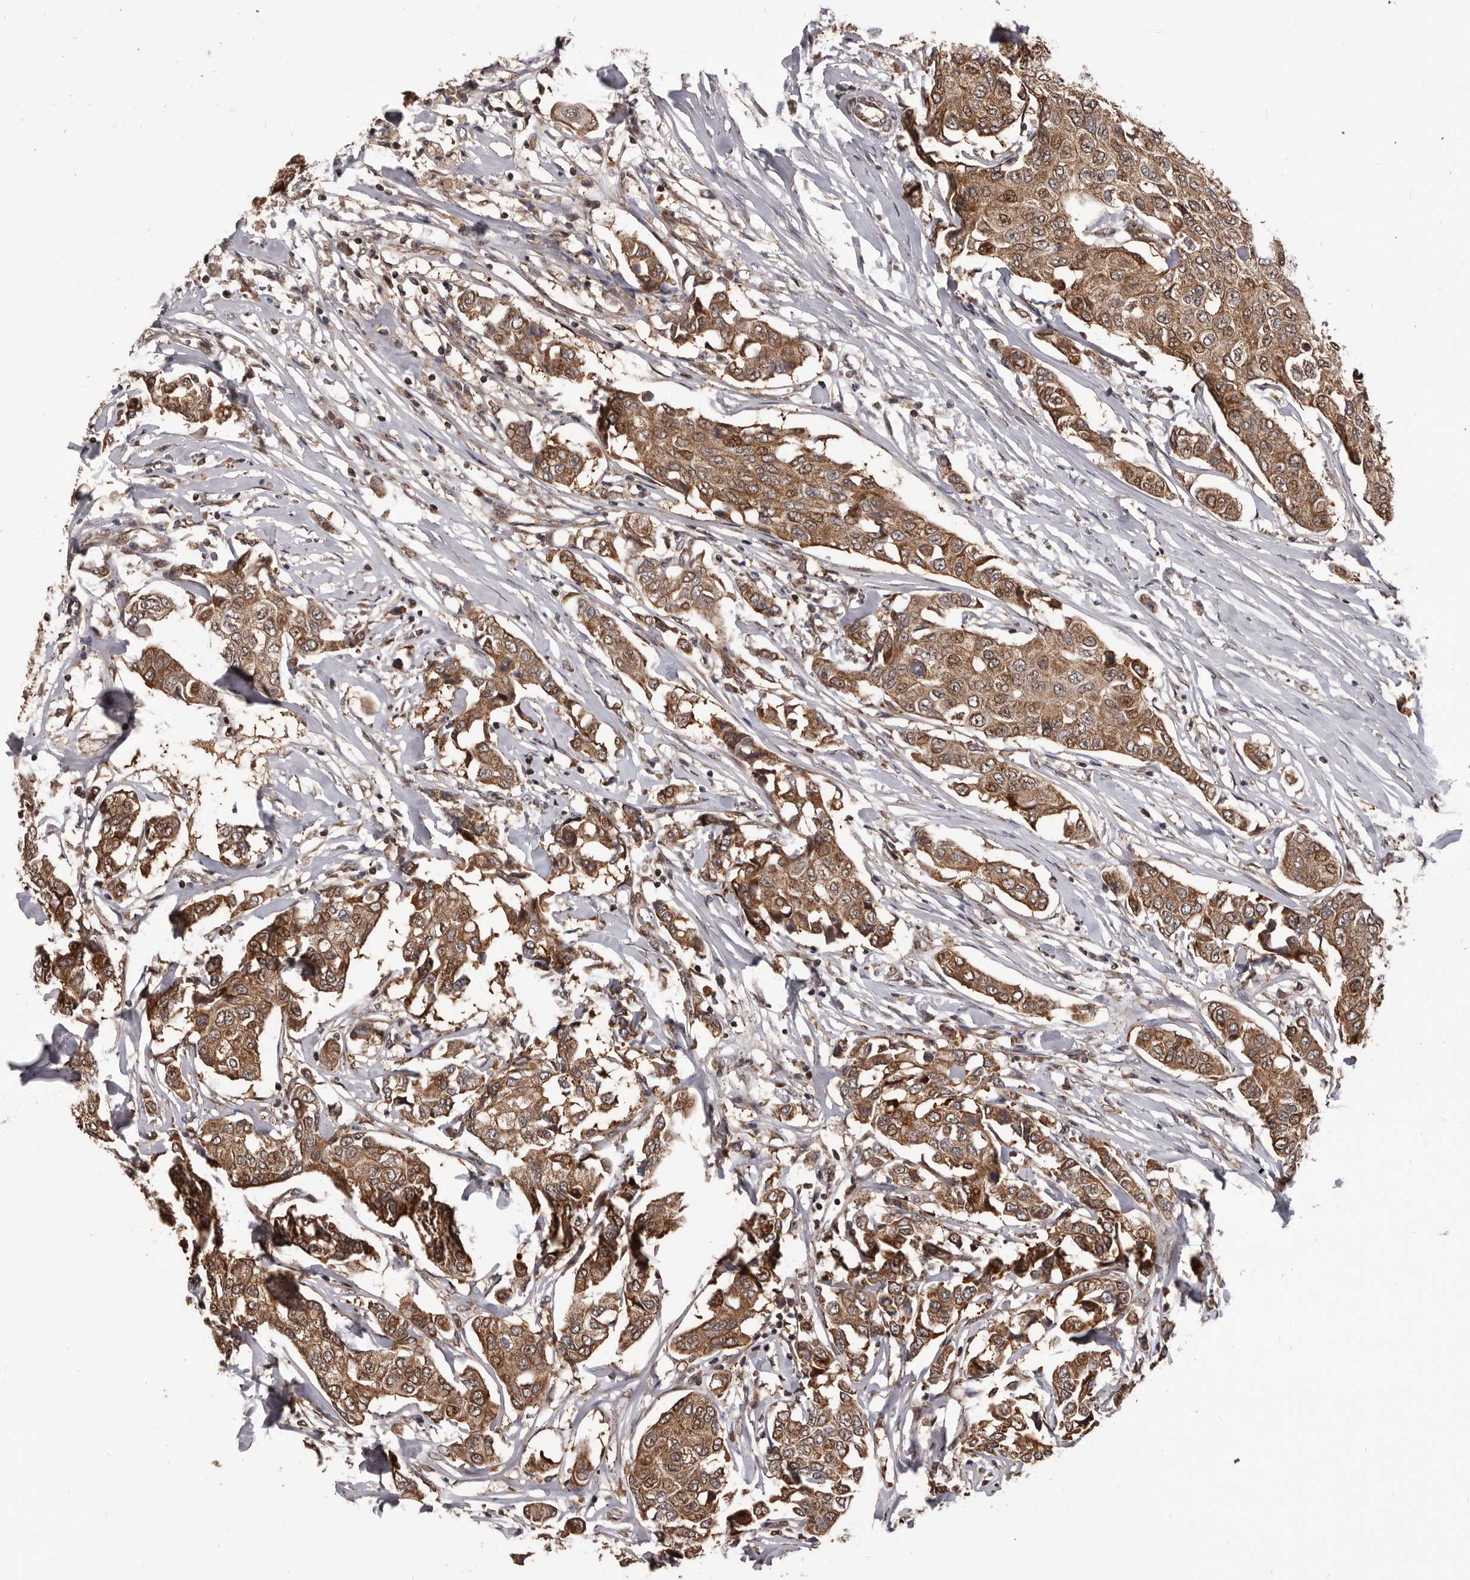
{"staining": {"intensity": "moderate", "quantity": ">75%", "location": "cytoplasmic/membranous,nuclear"}, "tissue": "breast cancer", "cell_type": "Tumor cells", "image_type": "cancer", "snomed": [{"axis": "morphology", "description": "Duct carcinoma"}, {"axis": "topography", "description": "Breast"}], "caption": "The histopathology image reveals a brown stain indicating the presence of a protein in the cytoplasmic/membranous and nuclear of tumor cells in invasive ductal carcinoma (breast).", "gene": "MAP3K14", "patient": {"sex": "female", "age": 80}}